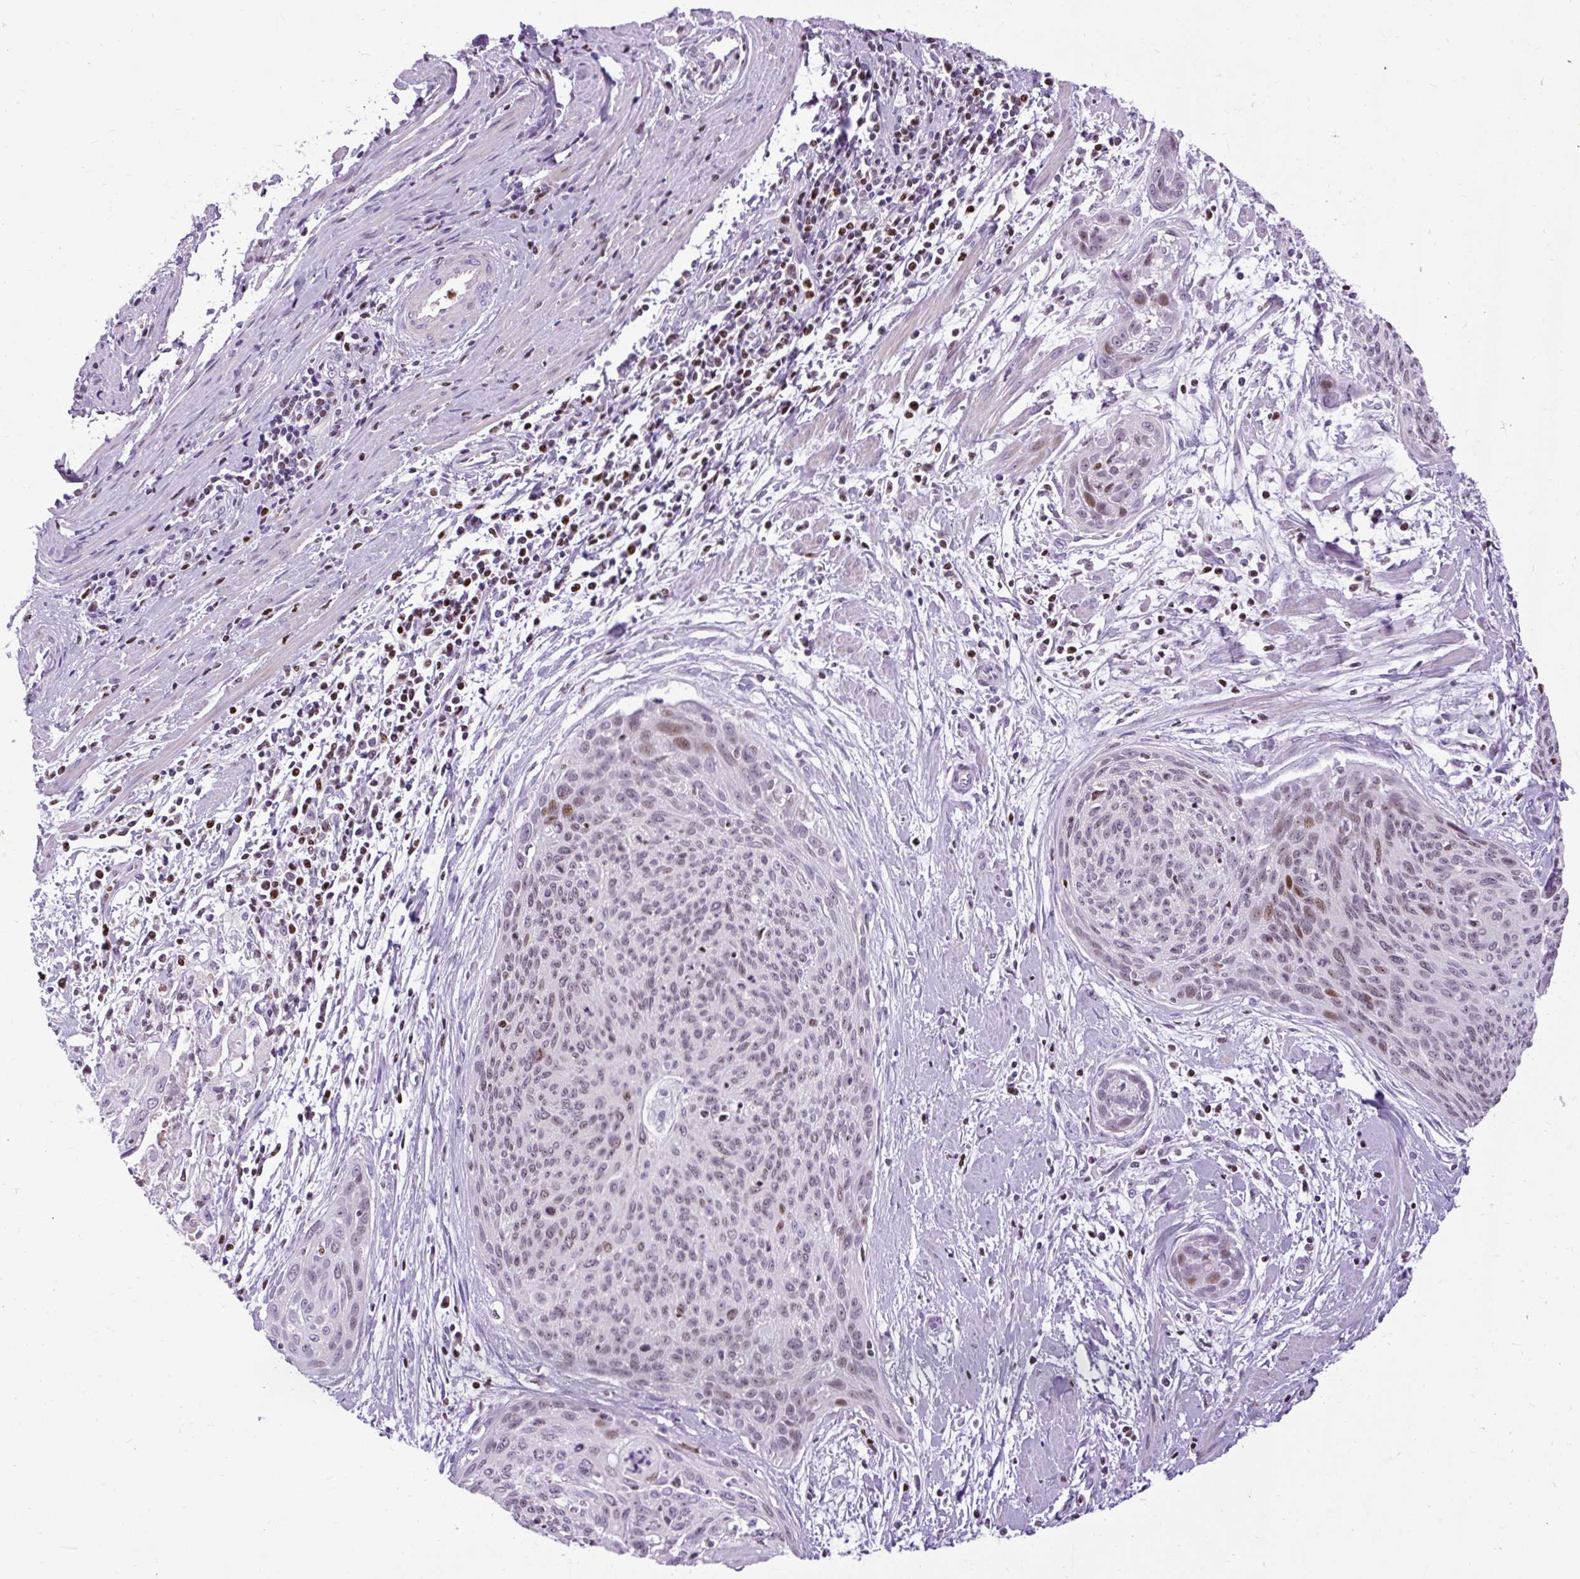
{"staining": {"intensity": "weak", "quantity": "25%-75%", "location": "nuclear"}, "tissue": "cervical cancer", "cell_type": "Tumor cells", "image_type": "cancer", "snomed": [{"axis": "morphology", "description": "Squamous cell carcinoma, NOS"}, {"axis": "topography", "description": "Cervix"}], "caption": "Immunohistochemistry histopathology image of neoplastic tissue: cervical squamous cell carcinoma stained using immunohistochemistry shows low levels of weak protein expression localized specifically in the nuclear of tumor cells, appearing as a nuclear brown color.", "gene": "SPC24", "patient": {"sex": "female", "age": 55}}